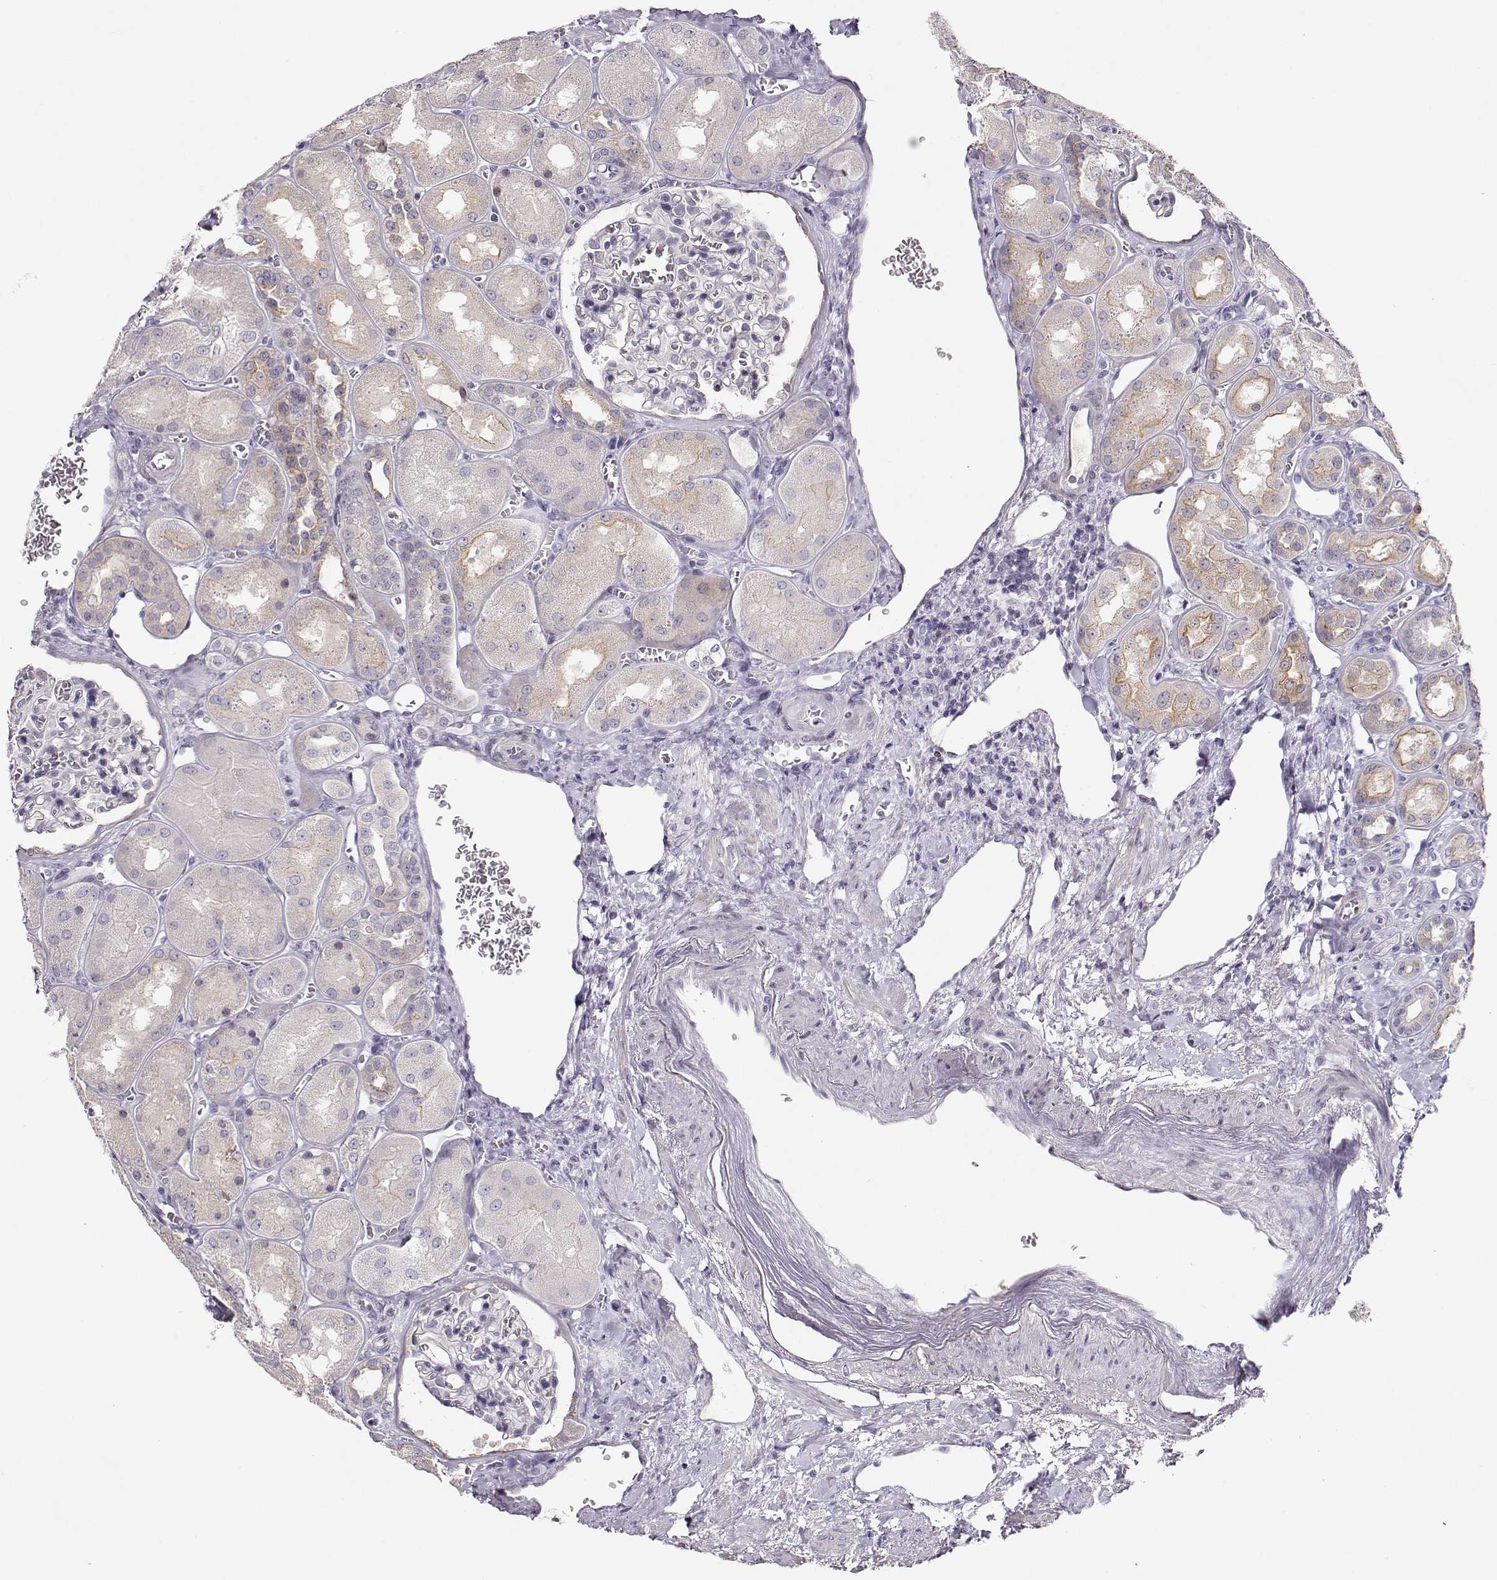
{"staining": {"intensity": "negative", "quantity": "none", "location": "none"}, "tissue": "kidney", "cell_type": "Cells in glomeruli", "image_type": "normal", "snomed": [{"axis": "morphology", "description": "Normal tissue, NOS"}, {"axis": "topography", "description": "Kidney"}], "caption": "A histopathology image of kidney stained for a protein displays no brown staining in cells in glomeruli.", "gene": "CRX", "patient": {"sex": "male", "age": 73}}